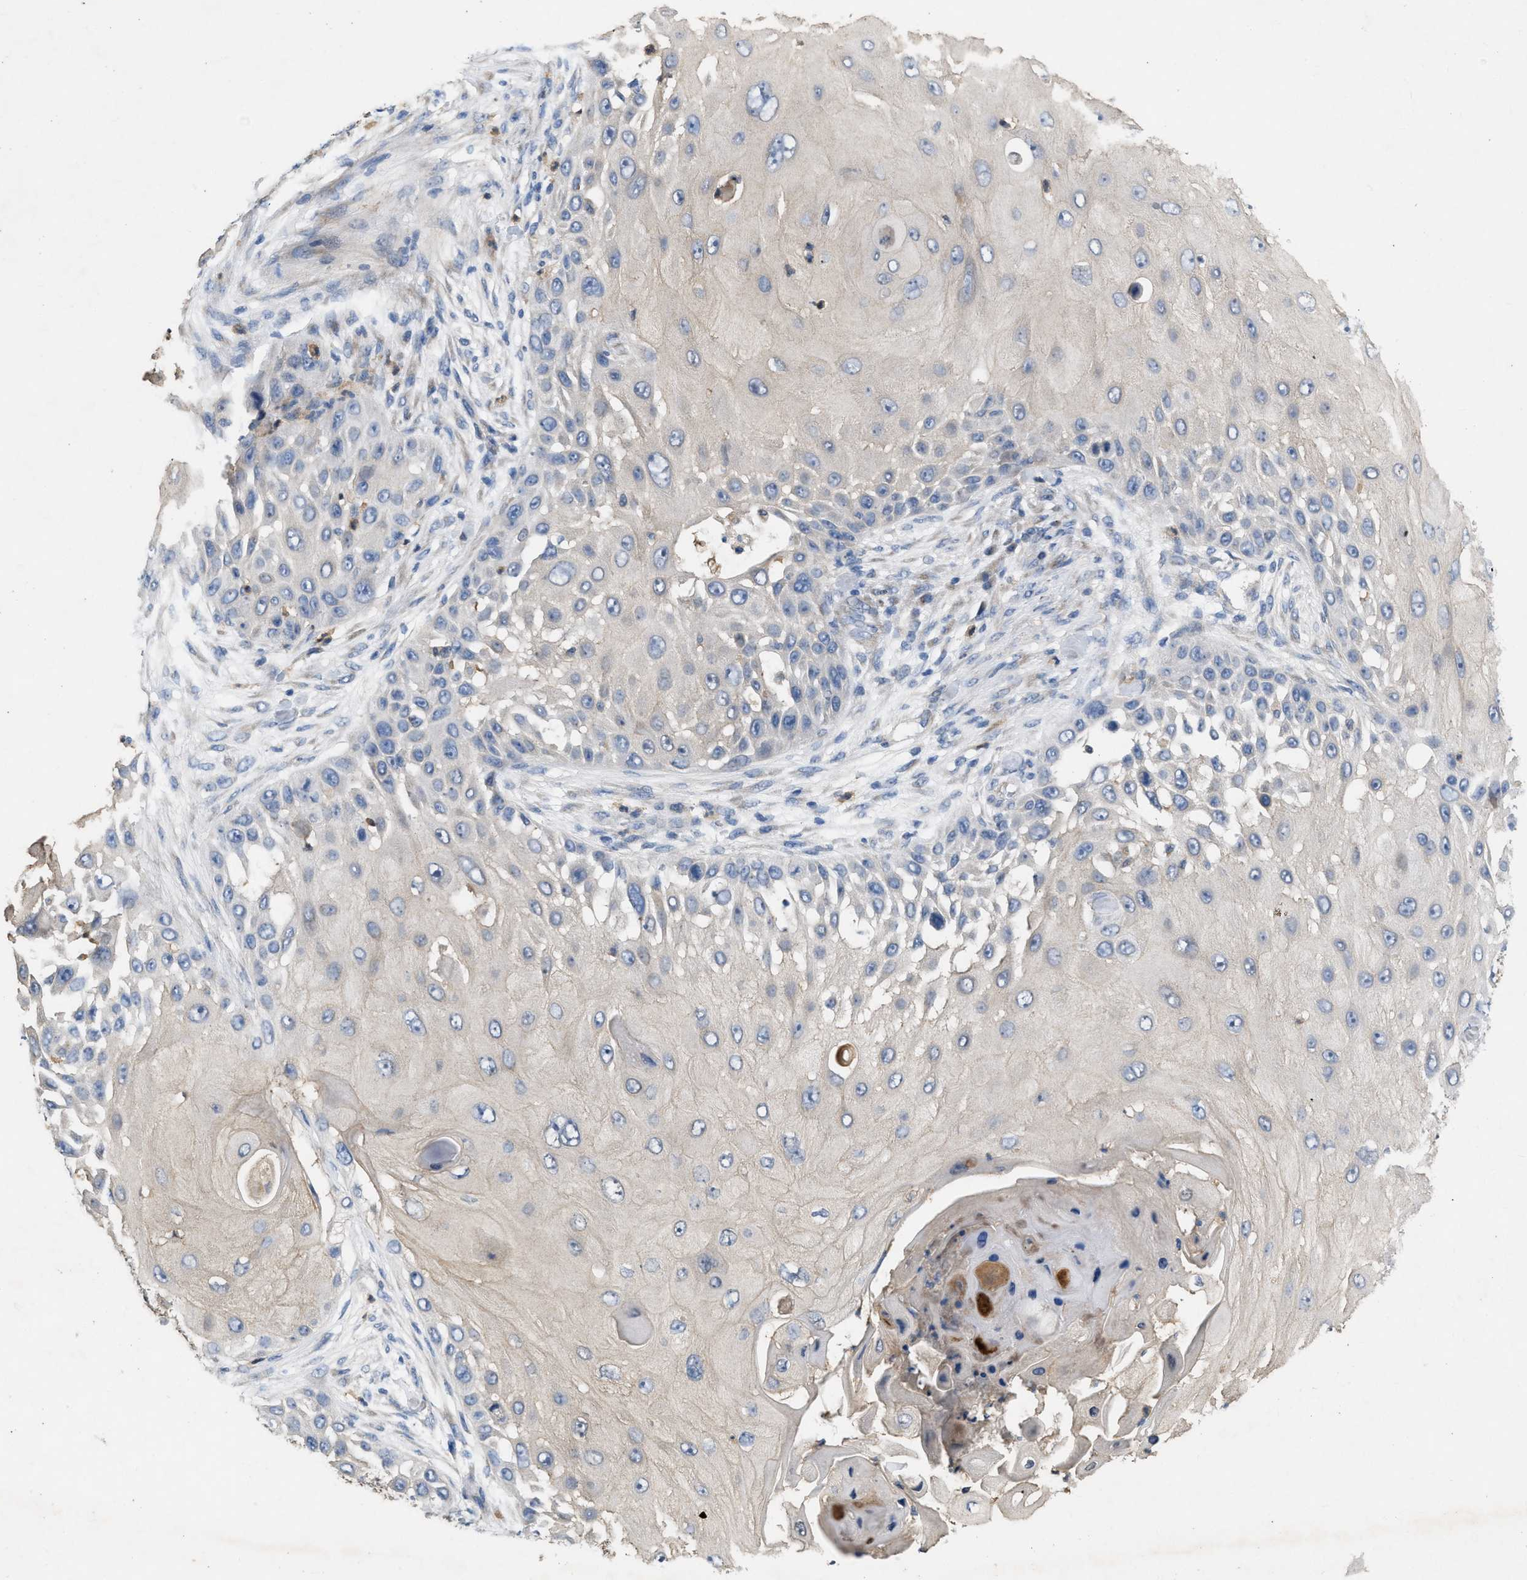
{"staining": {"intensity": "negative", "quantity": "none", "location": "none"}, "tissue": "skin cancer", "cell_type": "Tumor cells", "image_type": "cancer", "snomed": [{"axis": "morphology", "description": "Squamous cell carcinoma, NOS"}, {"axis": "topography", "description": "Skin"}], "caption": "Tumor cells show no significant protein staining in skin squamous cell carcinoma. The staining is performed using DAB brown chromogen with nuclei counter-stained in using hematoxylin.", "gene": "PLPPR5", "patient": {"sex": "female", "age": 44}}